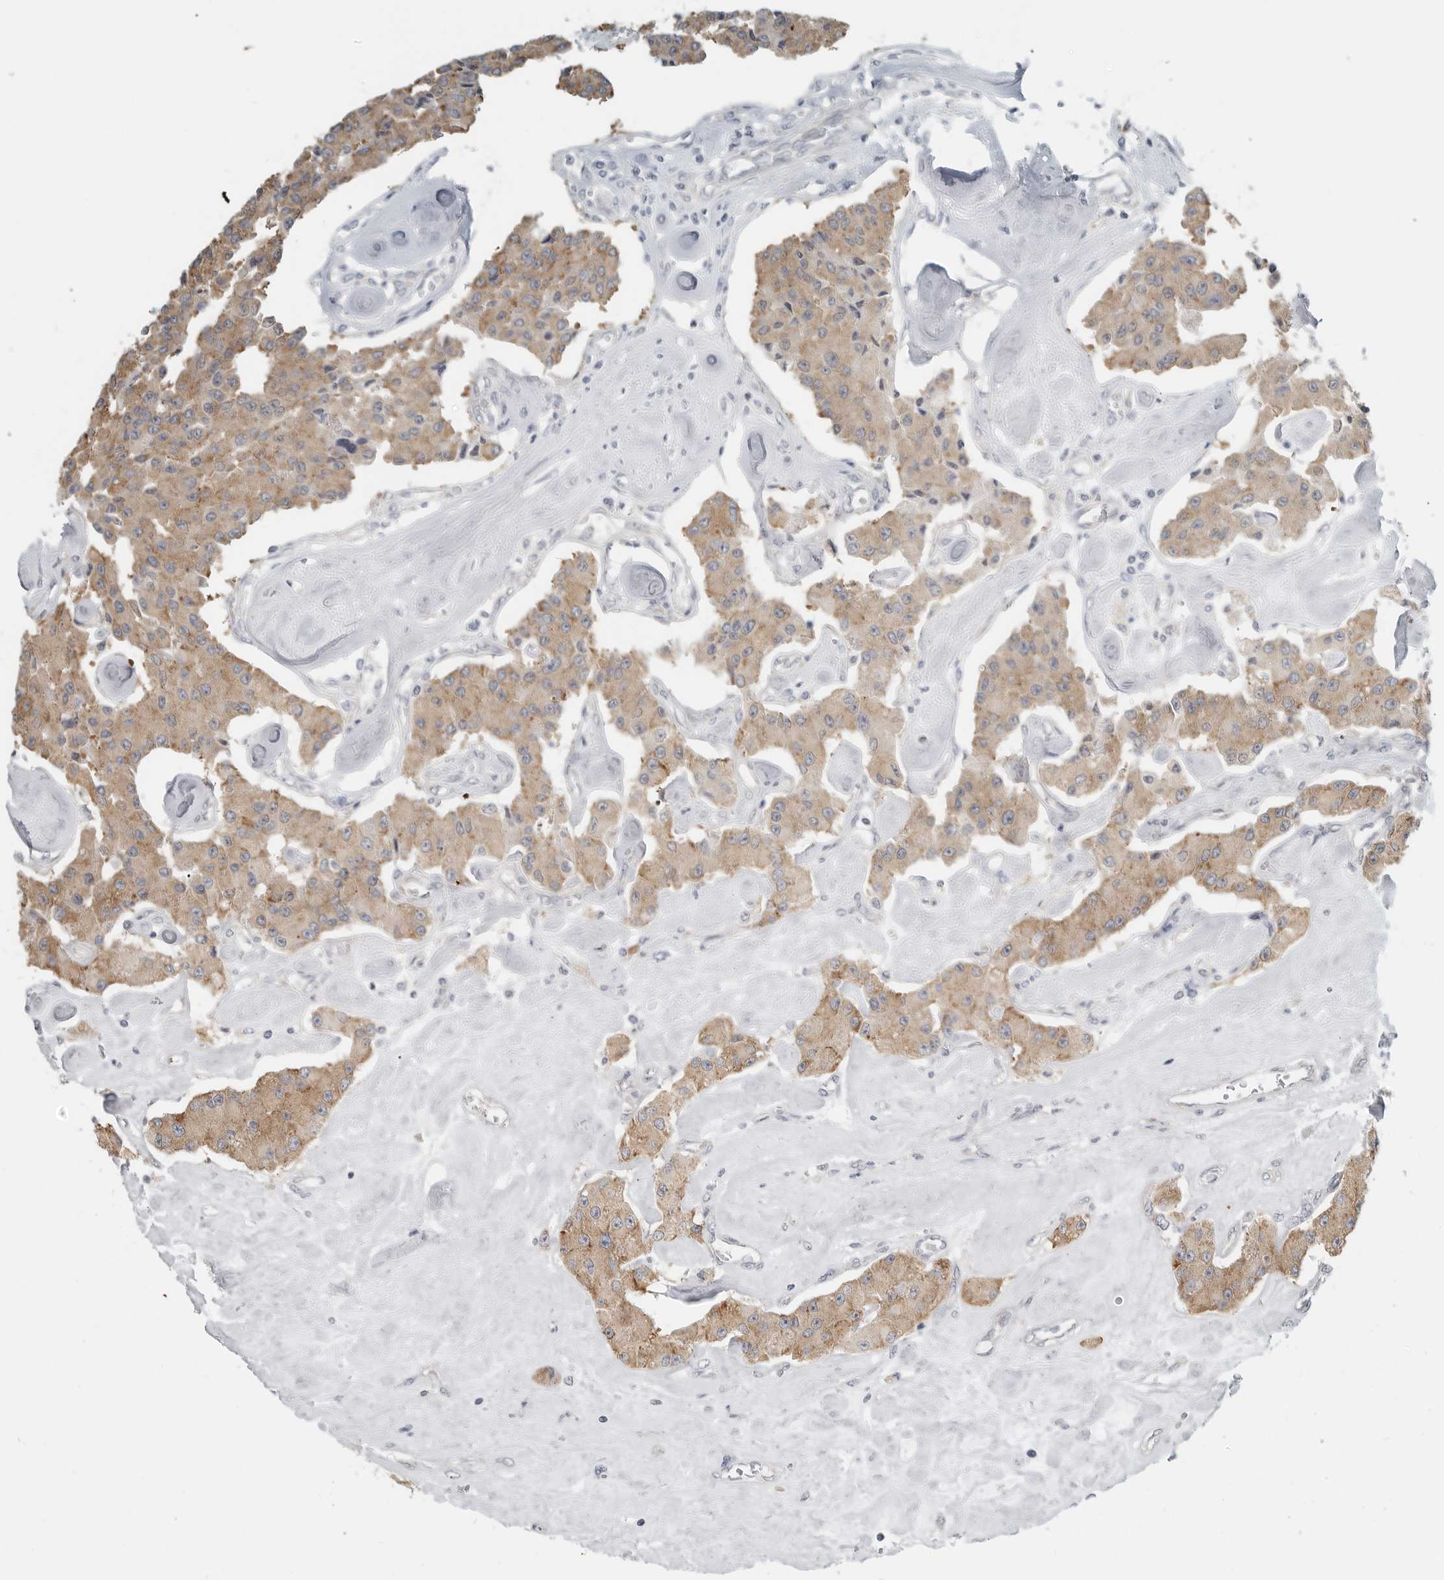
{"staining": {"intensity": "moderate", "quantity": ">75%", "location": "cytoplasmic/membranous"}, "tissue": "carcinoid", "cell_type": "Tumor cells", "image_type": "cancer", "snomed": [{"axis": "morphology", "description": "Carcinoid, malignant, NOS"}, {"axis": "topography", "description": "Pancreas"}], "caption": "Tumor cells display medium levels of moderate cytoplasmic/membranous staining in about >75% of cells in human carcinoid.", "gene": "IL12RB2", "patient": {"sex": "male", "age": 41}}